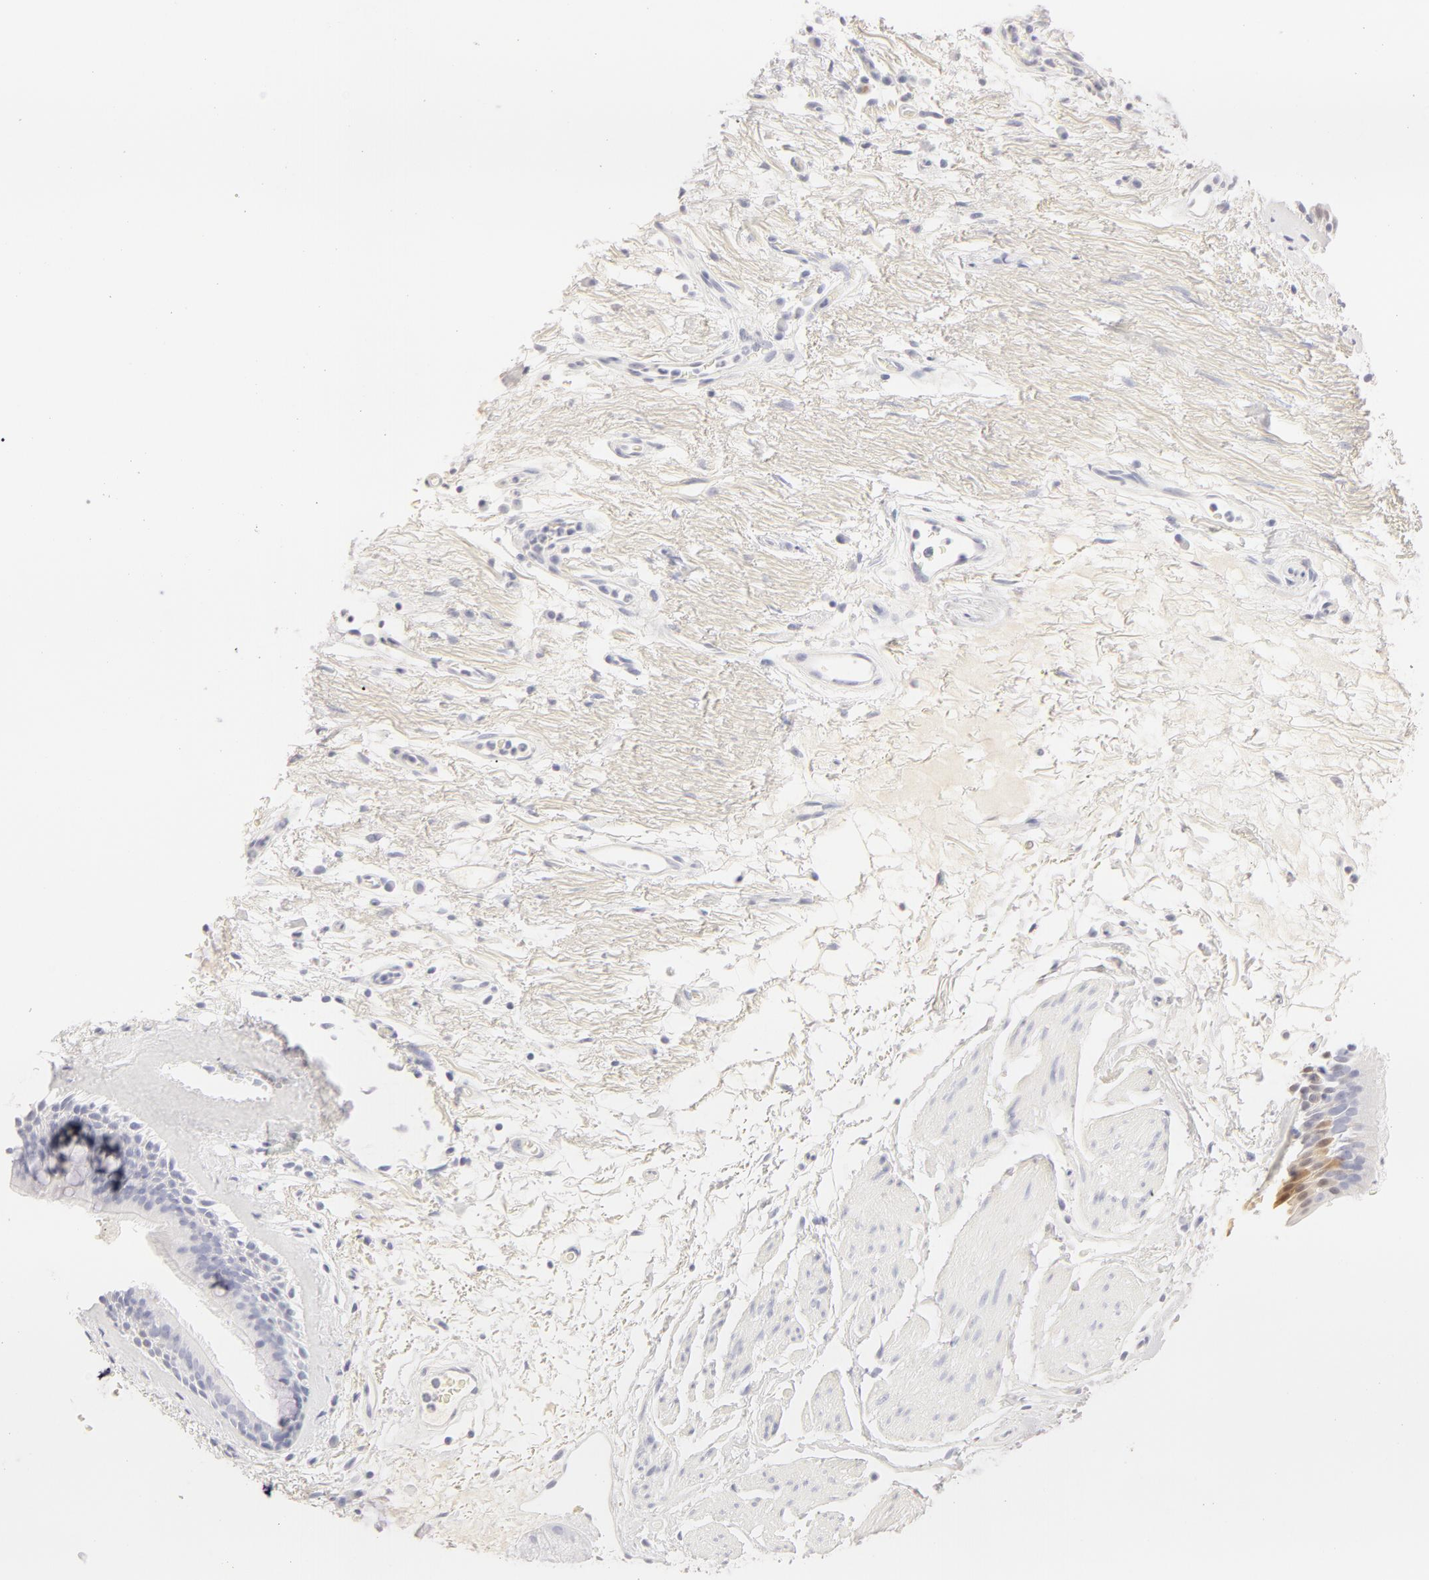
{"staining": {"intensity": "negative", "quantity": "none", "location": "none"}, "tissue": "bronchus", "cell_type": "Respiratory epithelial cells", "image_type": "normal", "snomed": [{"axis": "morphology", "description": "Normal tissue, NOS"}, {"axis": "topography", "description": "Cartilage tissue"}], "caption": "IHC image of normal bronchus: human bronchus stained with DAB demonstrates no significant protein staining in respiratory epithelial cells.", "gene": "LGALS7B", "patient": {"sex": "female", "age": 63}}